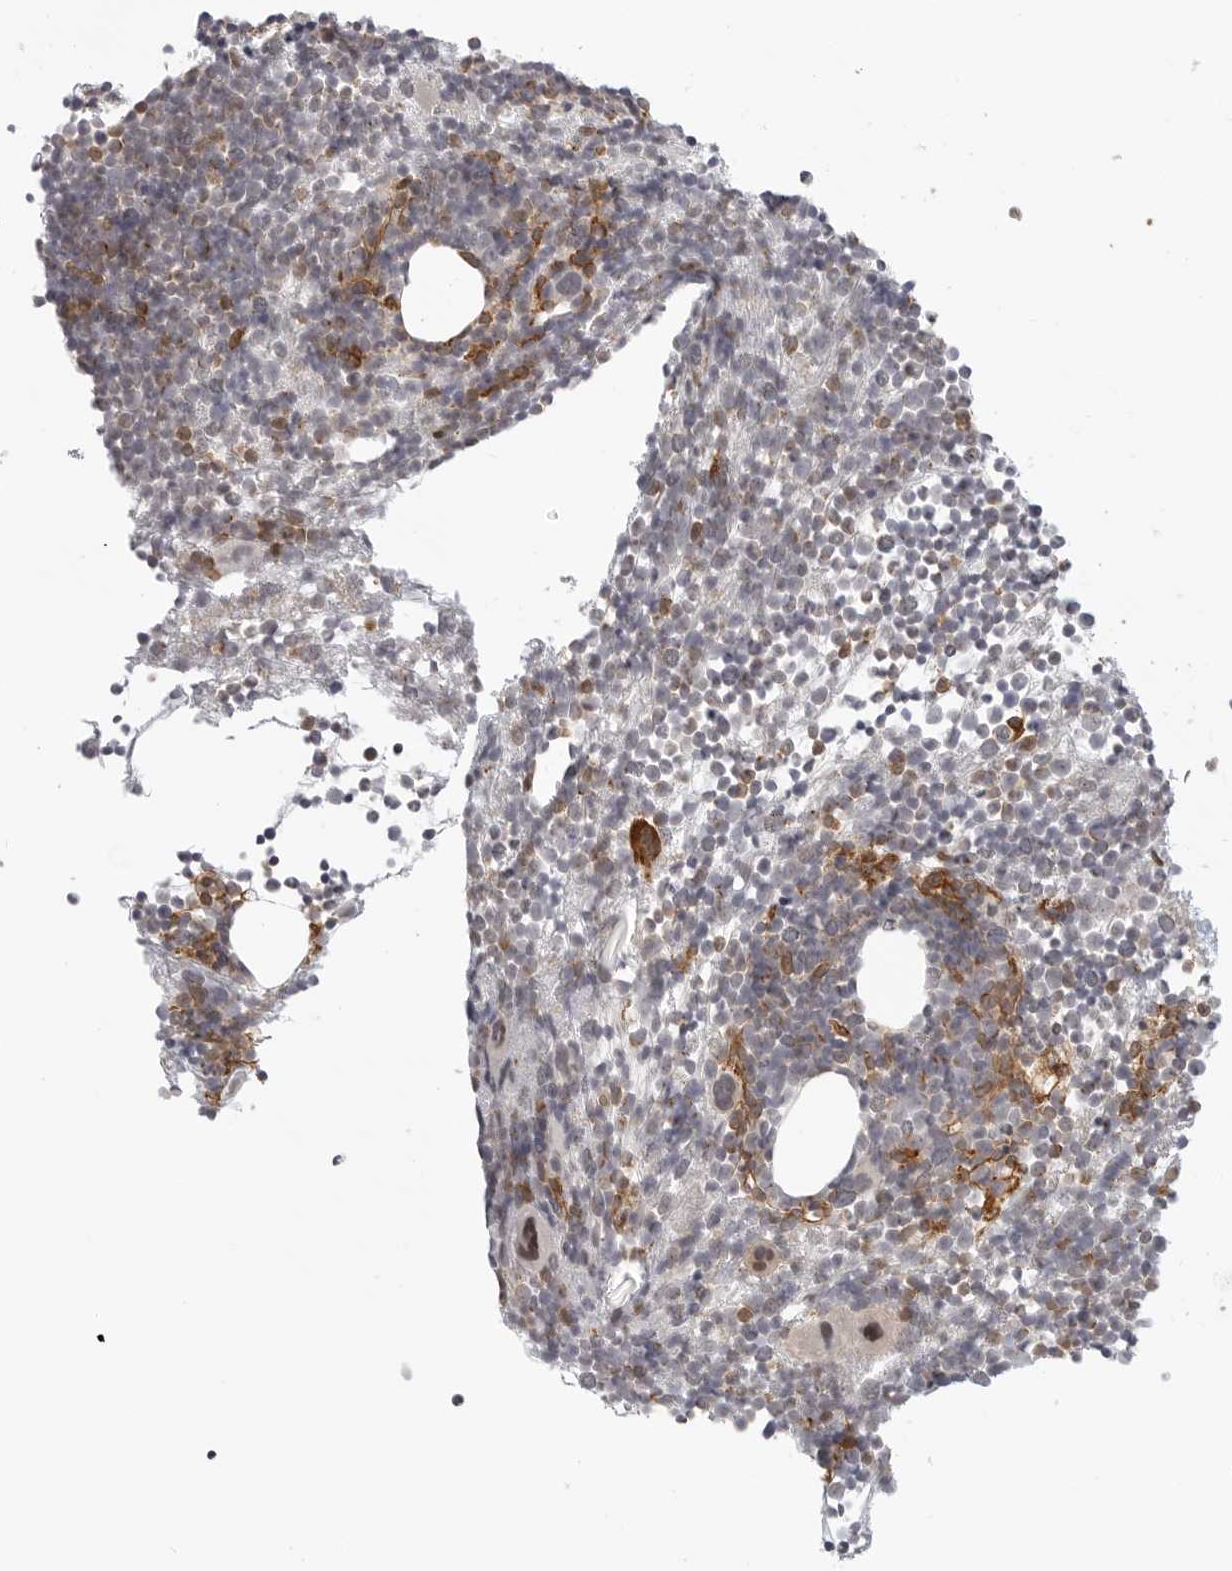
{"staining": {"intensity": "strong", "quantity": "<25%", "location": "cytoplasmic/membranous"}, "tissue": "bone marrow", "cell_type": "Hematopoietic cells", "image_type": "normal", "snomed": [{"axis": "morphology", "description": "Normal tissue, NOS"}, {"axis": "morphology", "description": "Inflammation, NOS"}, {"axis": "topography", "description": "Bone marrow"}], "caption": "This image reveals benign bone marrow stained with IHC to label a protein in brown. The cytoplasmic/membranous of hematopoietic cells show strong positivity for the protein. Nuclei are counter-stained blue.", "gene": "ATOH7", "patient": {"sex": "male", "age": 1}}